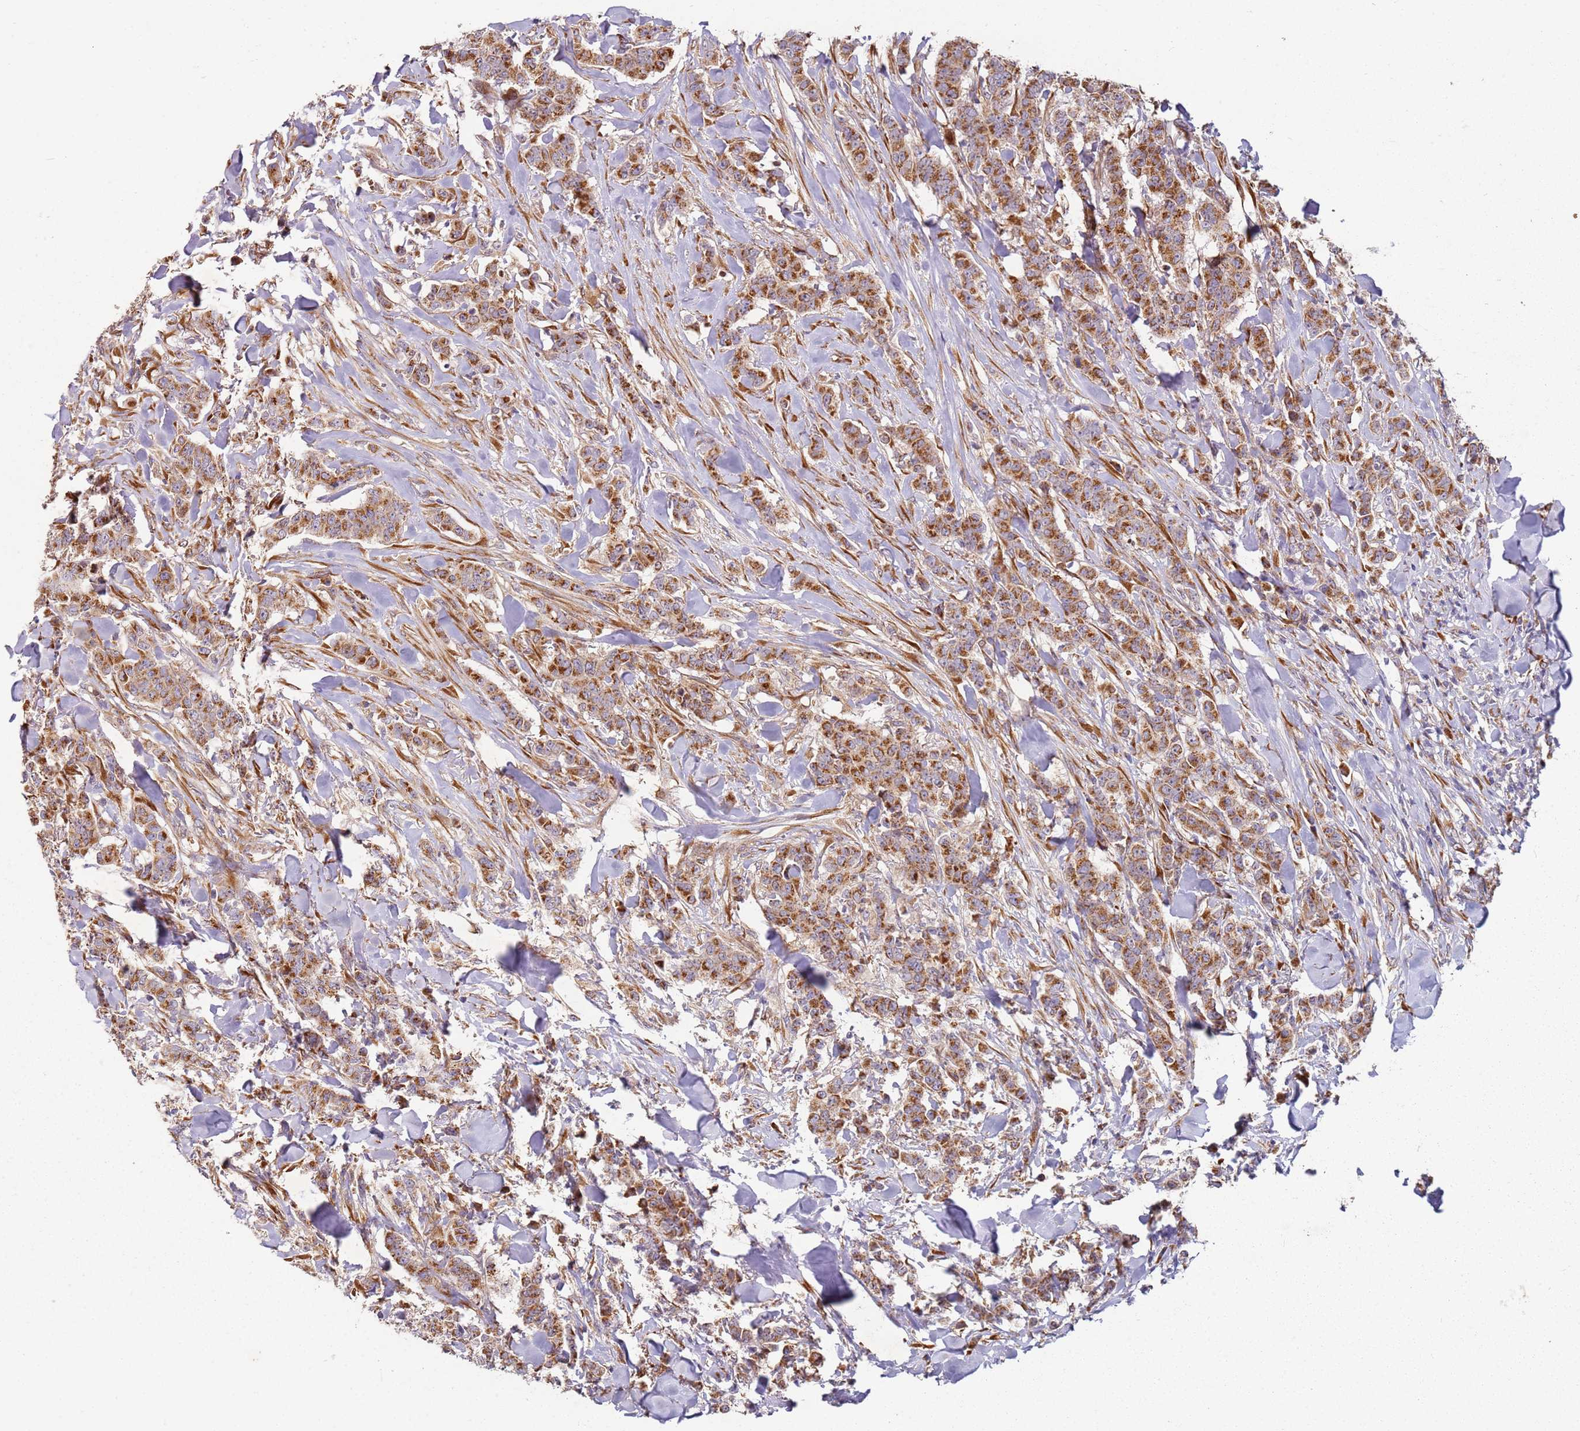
{"staining": {"intensity": "moderate", "quantity": ">75%", "location": "cytoplasmic/membranous"}, "tissue": "breast cancer", "cell_type": "Tumor cells", "image_type": "cancer", "snomed": [{"axis": "morphology", "description": "Duct carcinoma"}, {"axis": "topography", "description": "Breast"}], "caption": "Protein analysis of breast cancer (intraductal carcinoma) tissue displays moderate cytoplasmic/membranous staining in approximately >75% of tumor cells.", "gene": "ARFRP1", "patient": {"sex": "female", "age": 40}}